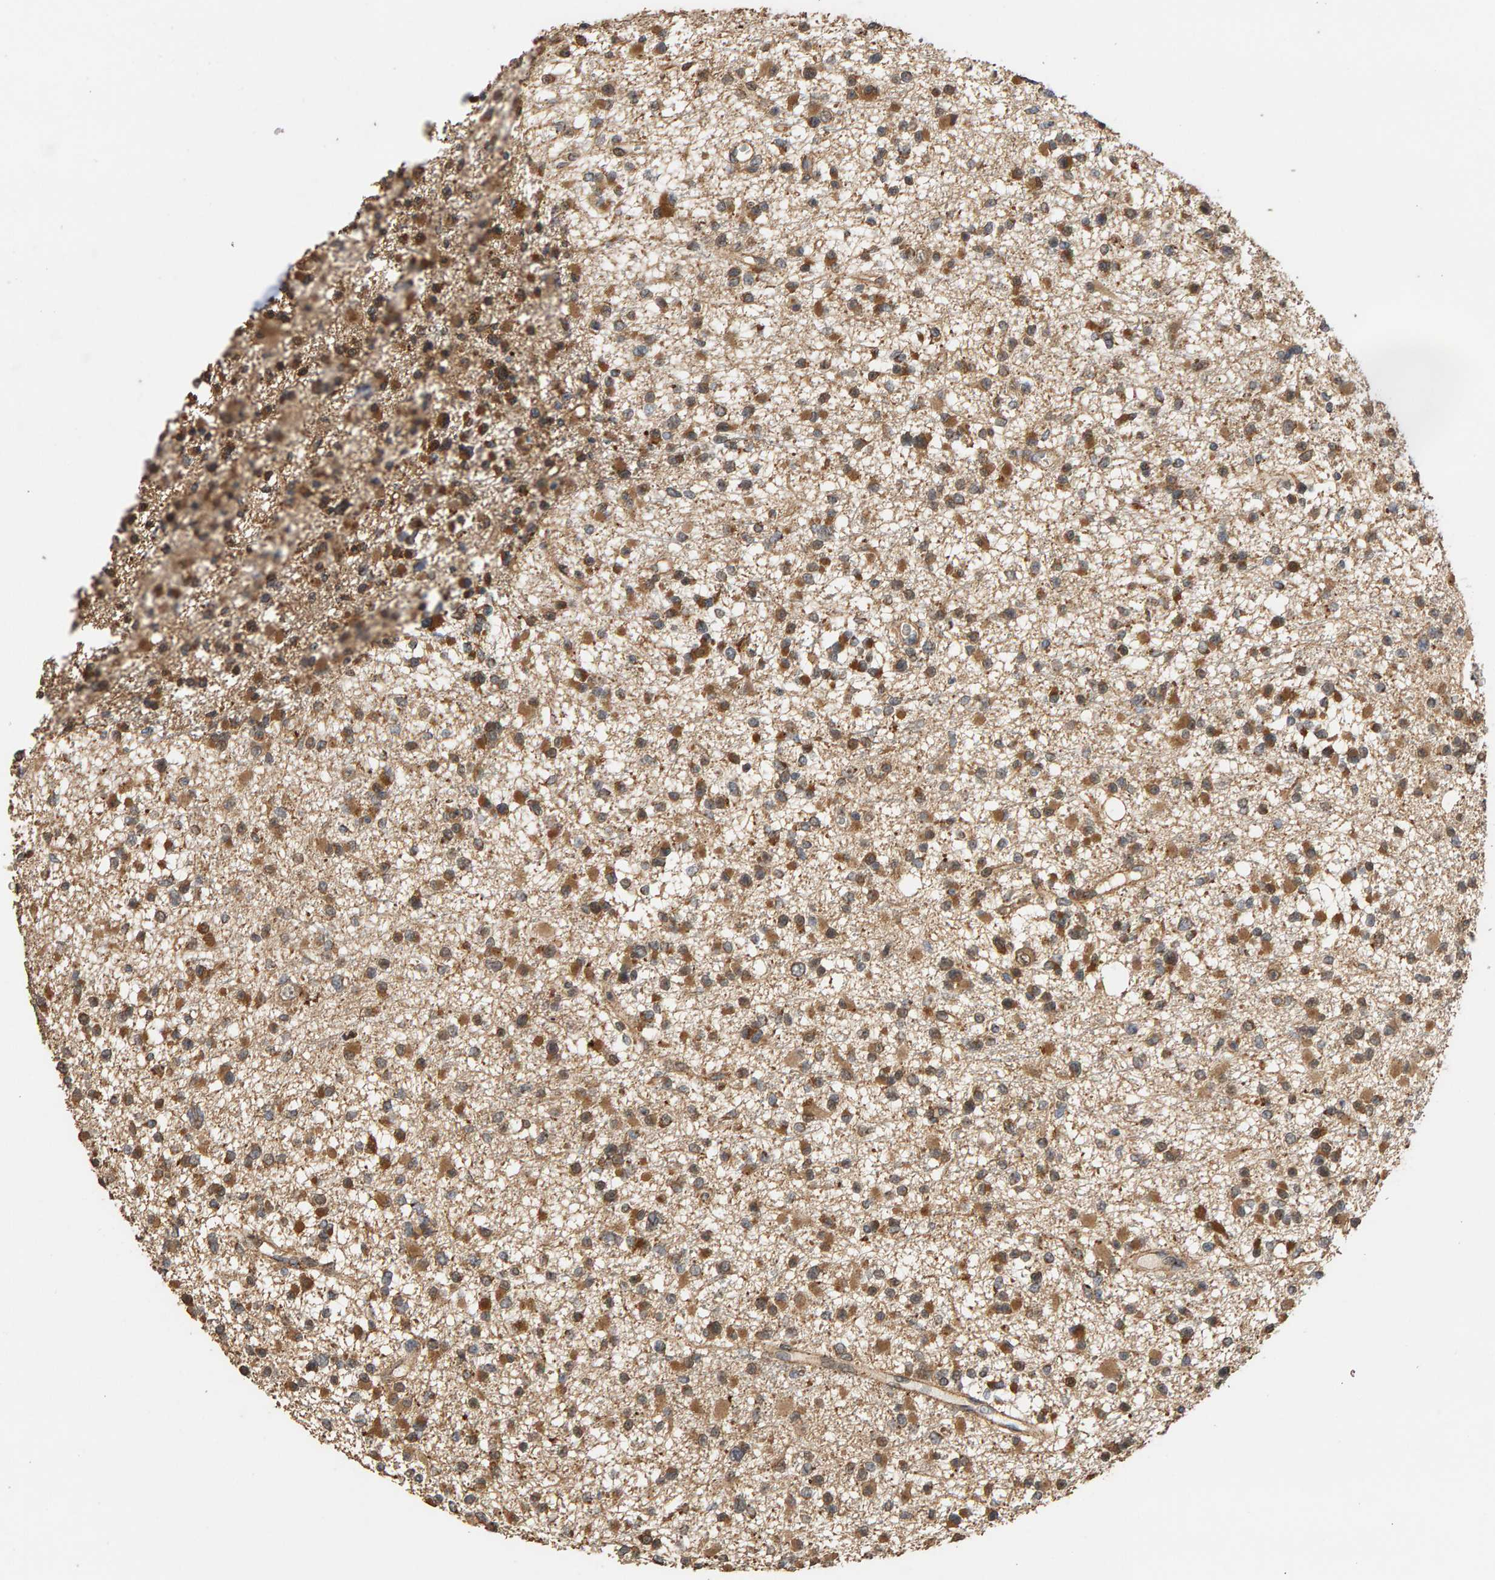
{"staining": {"intensity": "moderate", "quantity": ">75%", "location": "cytoplasmic/membranous"}, "tissue": "glioma", "cell_type": "Tumor cells", "image_type": "cancer", "snomed": [{"axis": "morphology", "description": "Glioma, malignant, Low grade"}, {"axis": "topography", "description": "Brain"}], "caption": "Immunohistochemistry staining of glioma, which displays medium levels of moderate cytoplasmic/membranous staining in about >75% of tumor cells indicating moderate cytoplasmic/membranous protein staining. The staining was performed using DAB (3,3'-diaminobenzidine) (brown) for protein detection and nuclei were counterstained in hematoxylin (blue).", "gene": "GSTK1", "patient": {"sex": "female", "age": 22}}